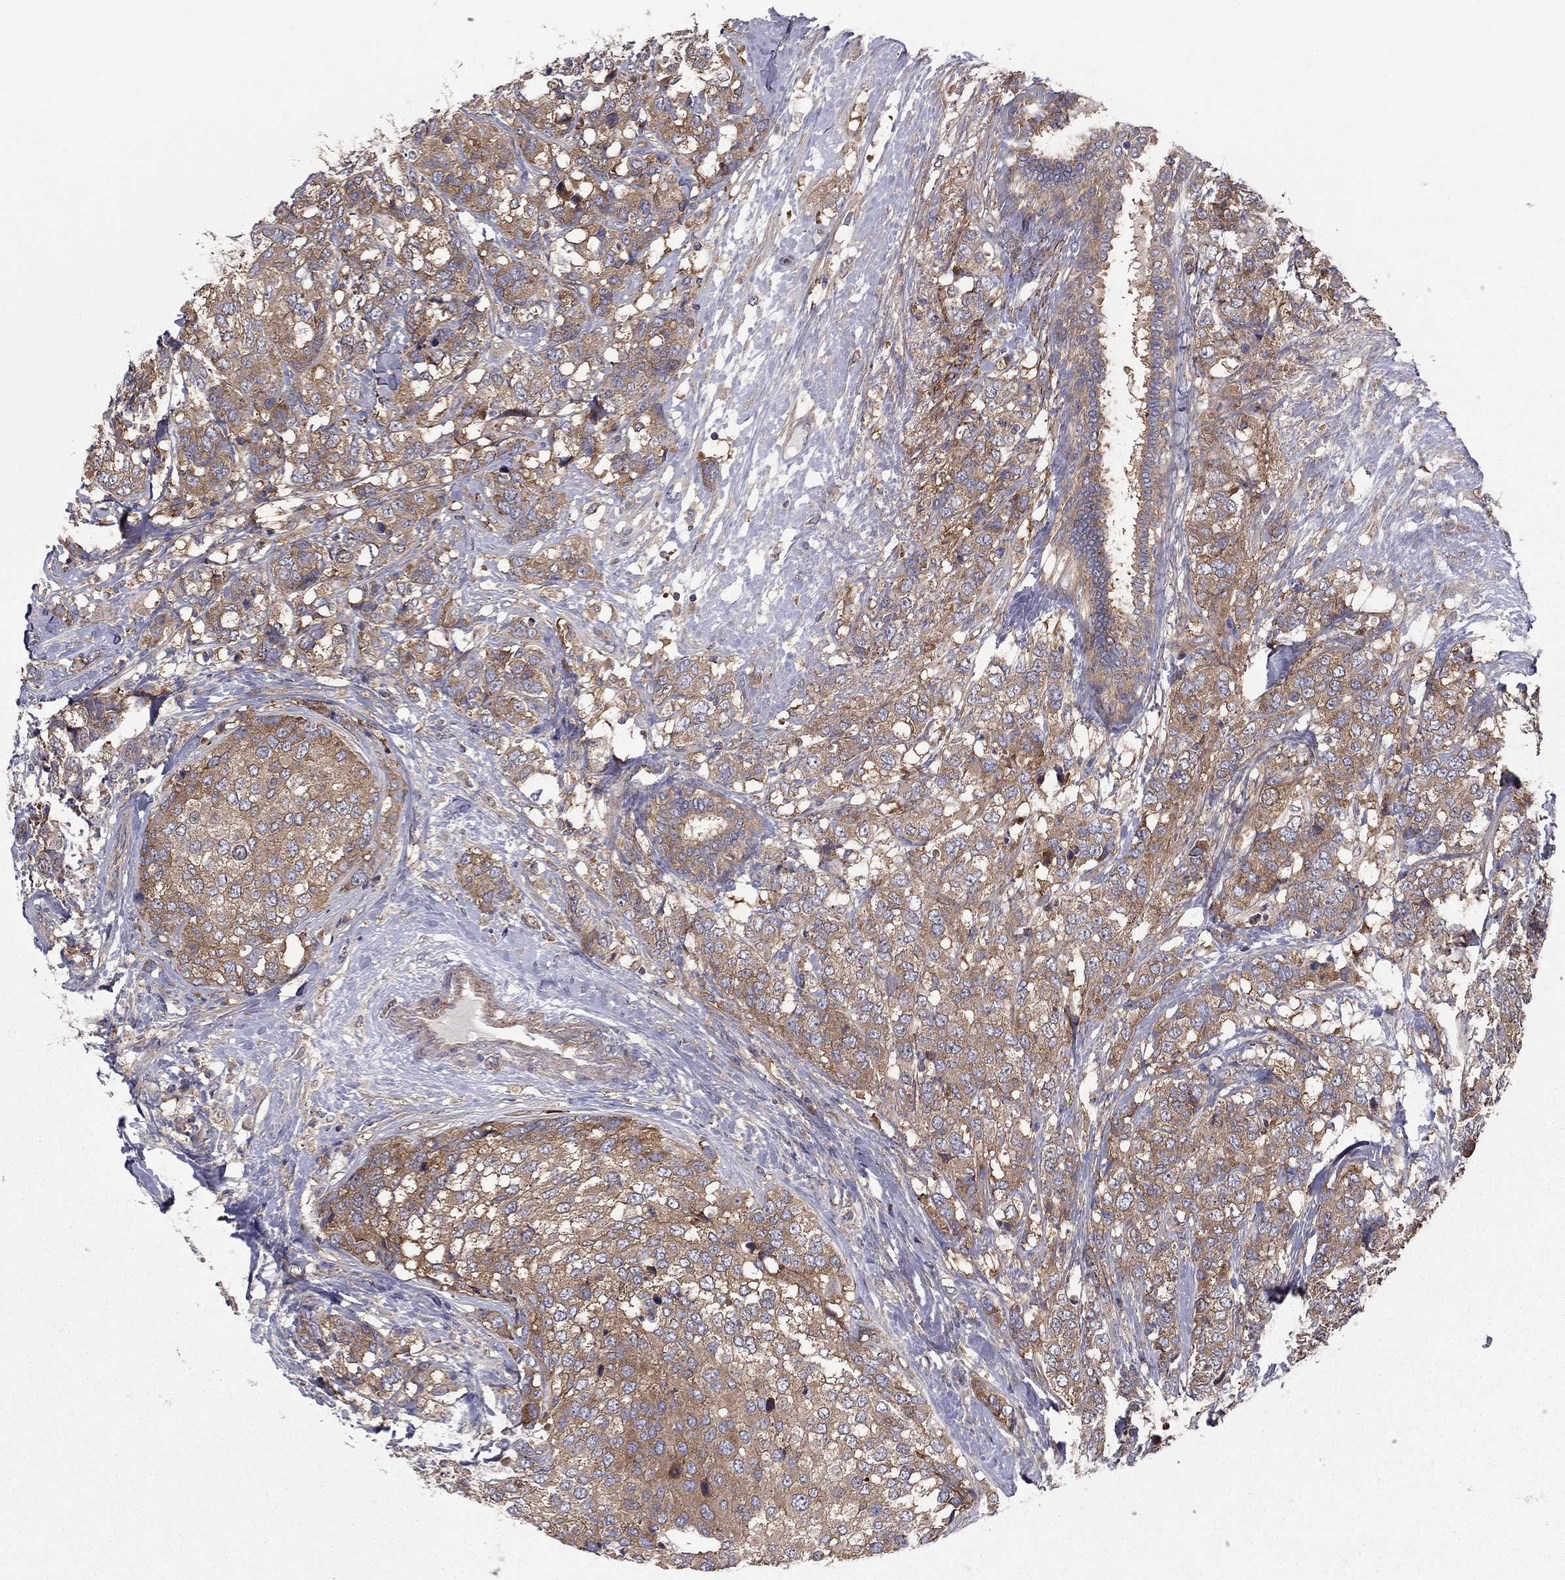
{"staining": {"intensity": "moderate", "quantity": ">75%", "location": "cytoplasmic/membranous"}, "tissue": "breast cancer", "cell_type": "Tumor cells", "image_type": "cancer", "snomed": [{"axis": "morphology", "description": "Lobular carcinoma"}, {"axis": "topography", "description": "Breast"}], "caption": "A brown stain labels moderate cytoplasmic/membranous expression of a protein in lobular carcinoma (breast) tumor cells. (DAB (3,3'-diaminobenzidine) IHC with brightfield microscopy, high magnification).", "gene": "RNF123", "patient": {"sex": "female", "age": 59}}